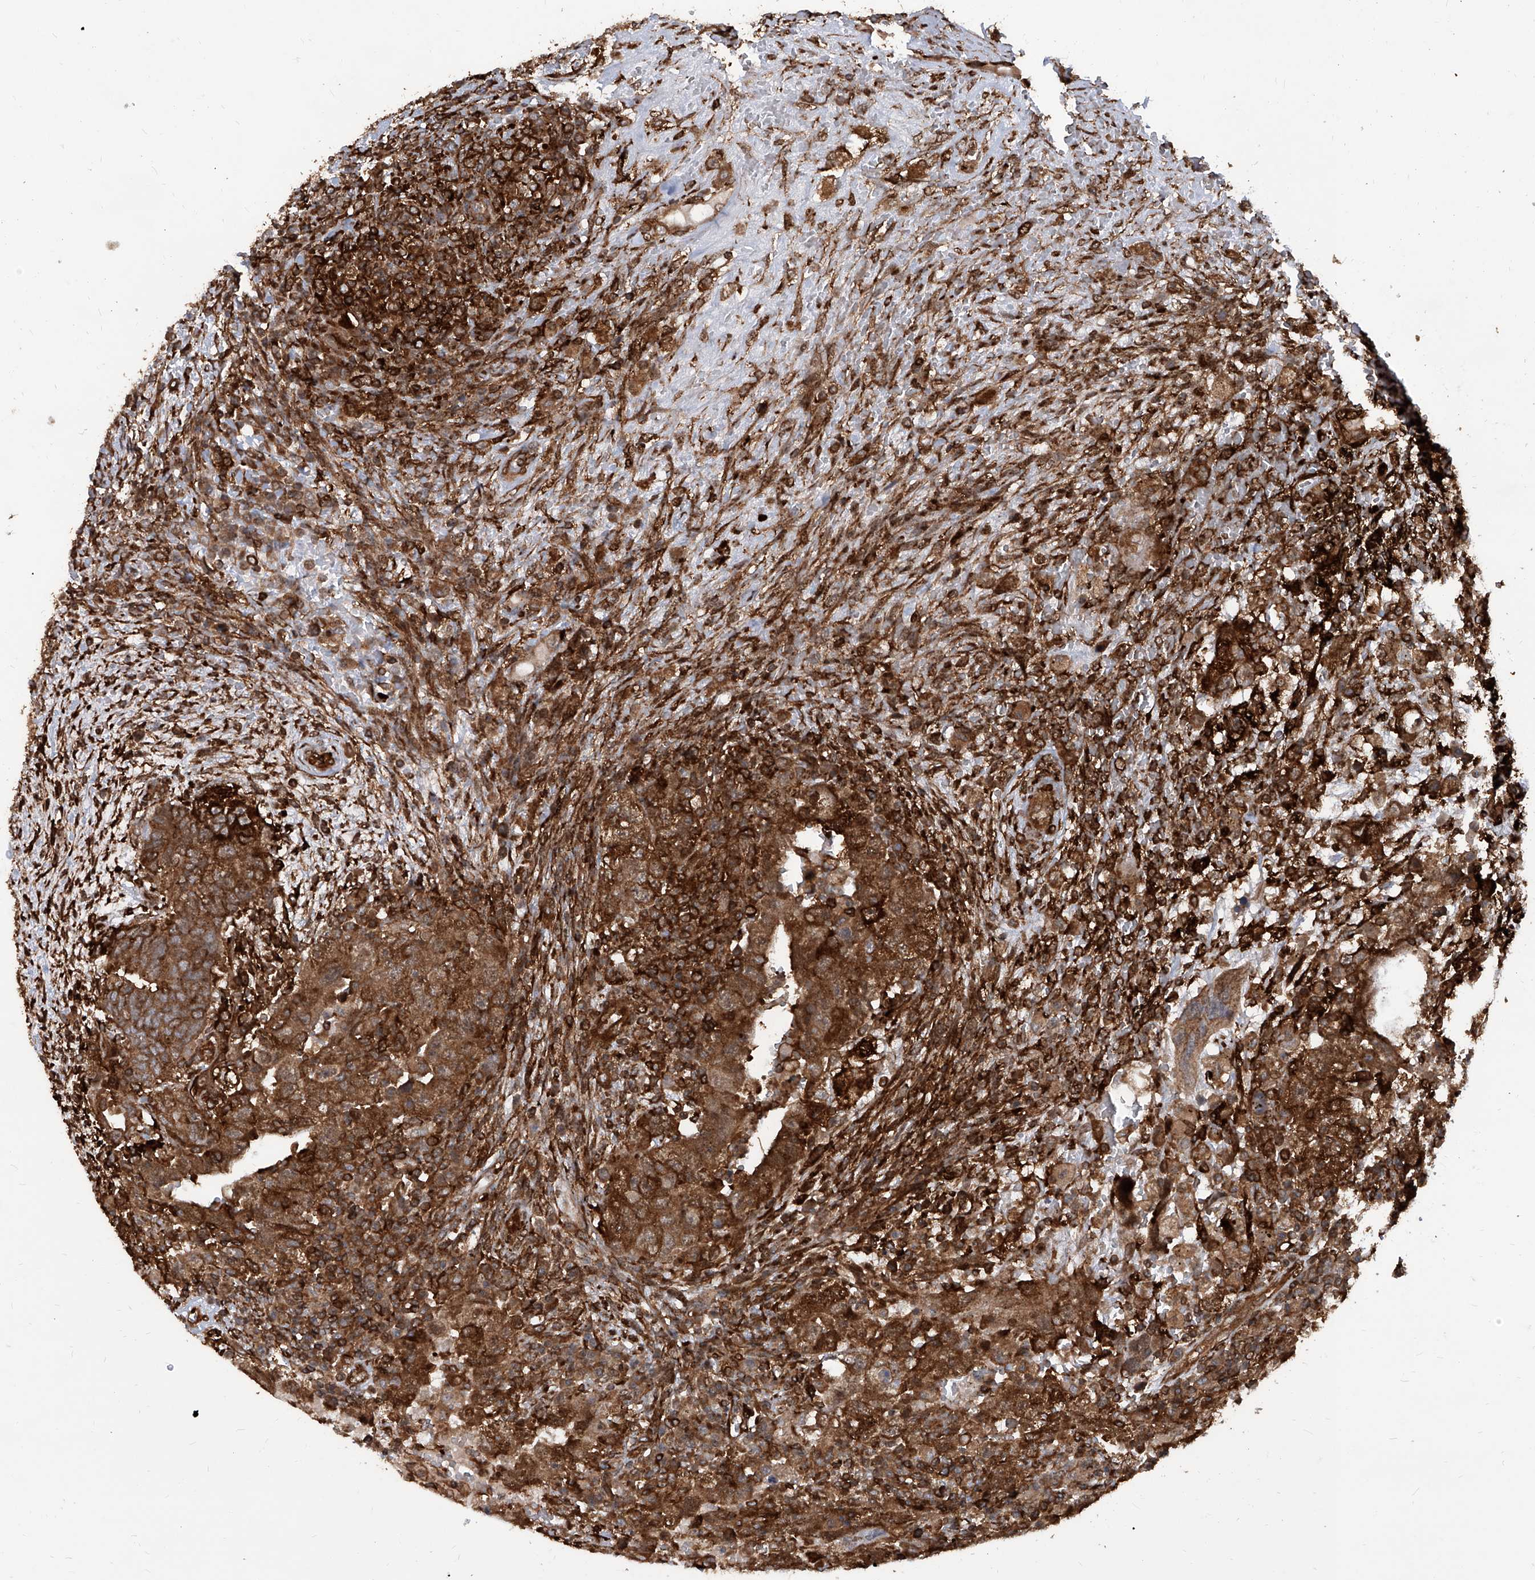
{"staining": {"intensity": "strong", "quantity": ">75%", "location": "cytoplasmic/membranous"}, "tissue": "testis cancer", "cell_type": "Tumor cells", "image_type": "cancer", "snomed": [{"axis": "morphology", "description": "Carcinoma, Embryonal, NOS"}, {"axis": "topography", "description": "Testis"}], "caption": "A high-resolution micrograph shows immunohistochemistry (IHC) staining of embryonal carcinoma (testis), which shows strong cytoplasmic/membranous expression in about >75% of tumor cells. (brown staining indicates protein expression, while blue staining denotes nuclei).", "gene": "MAGED2", "patient": {"sex": "male", "age": 26}}